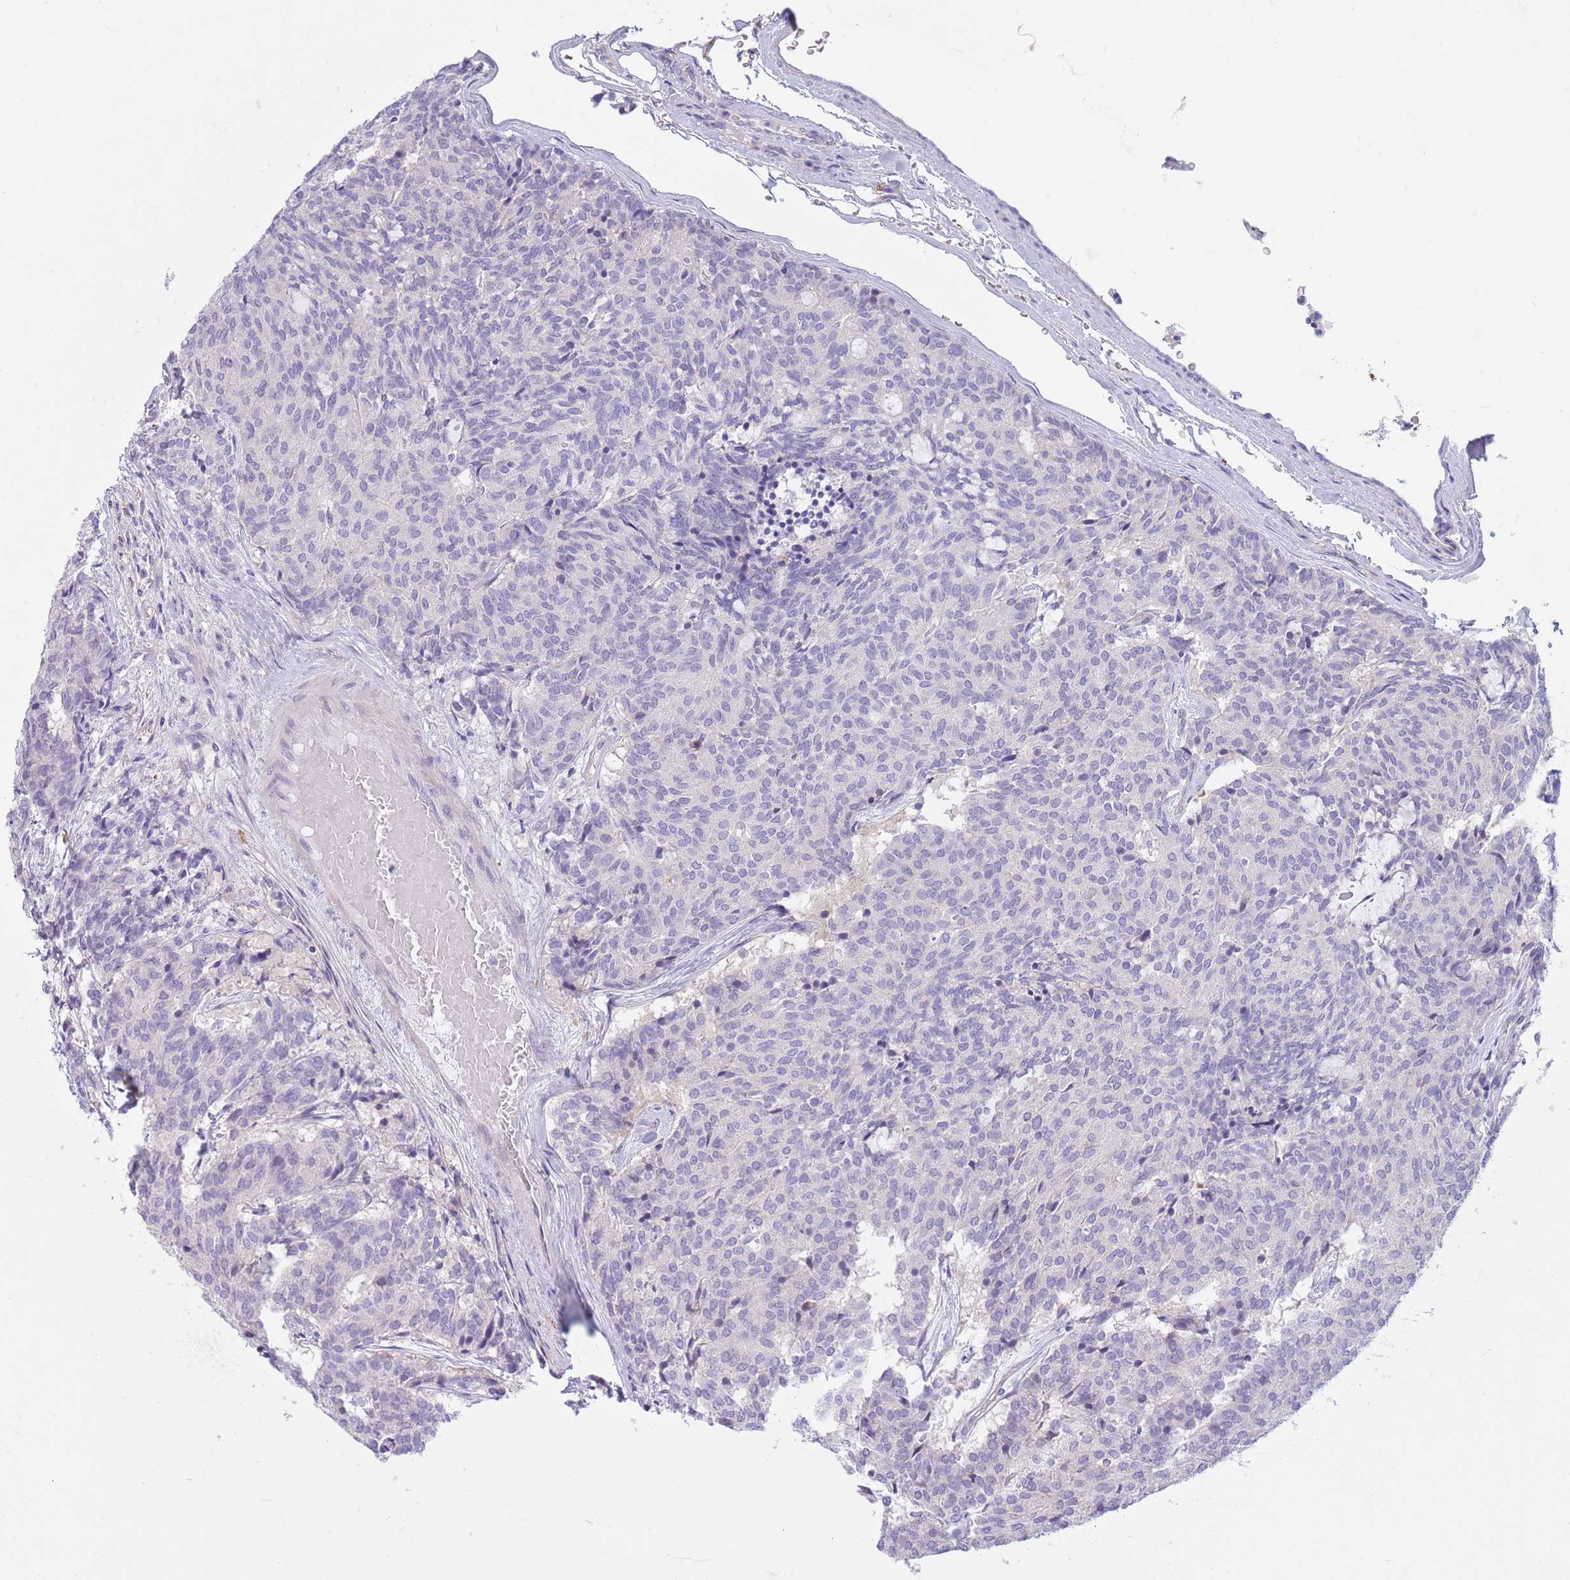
{"staining": {"intensity": "negative", "quantity": "none", "location": "none"}, "tissue": "carcinoid", "cell_type": "Tumor cells", "image_type": "cancer", "snomed": [{"axis": "morphology", "description": "Carcinoid, malignant, NOS"}, {"axis": "topography", "description": "Pancreas"}], "caption": "A high-resolution histopathology image shows immunohistochemistry (IHC) staining of carcinoid (malignant), which exhibits no significant expression in tumor cells.", "gene": "SNX6", "patient": {"sex": "female", "age": 54}}